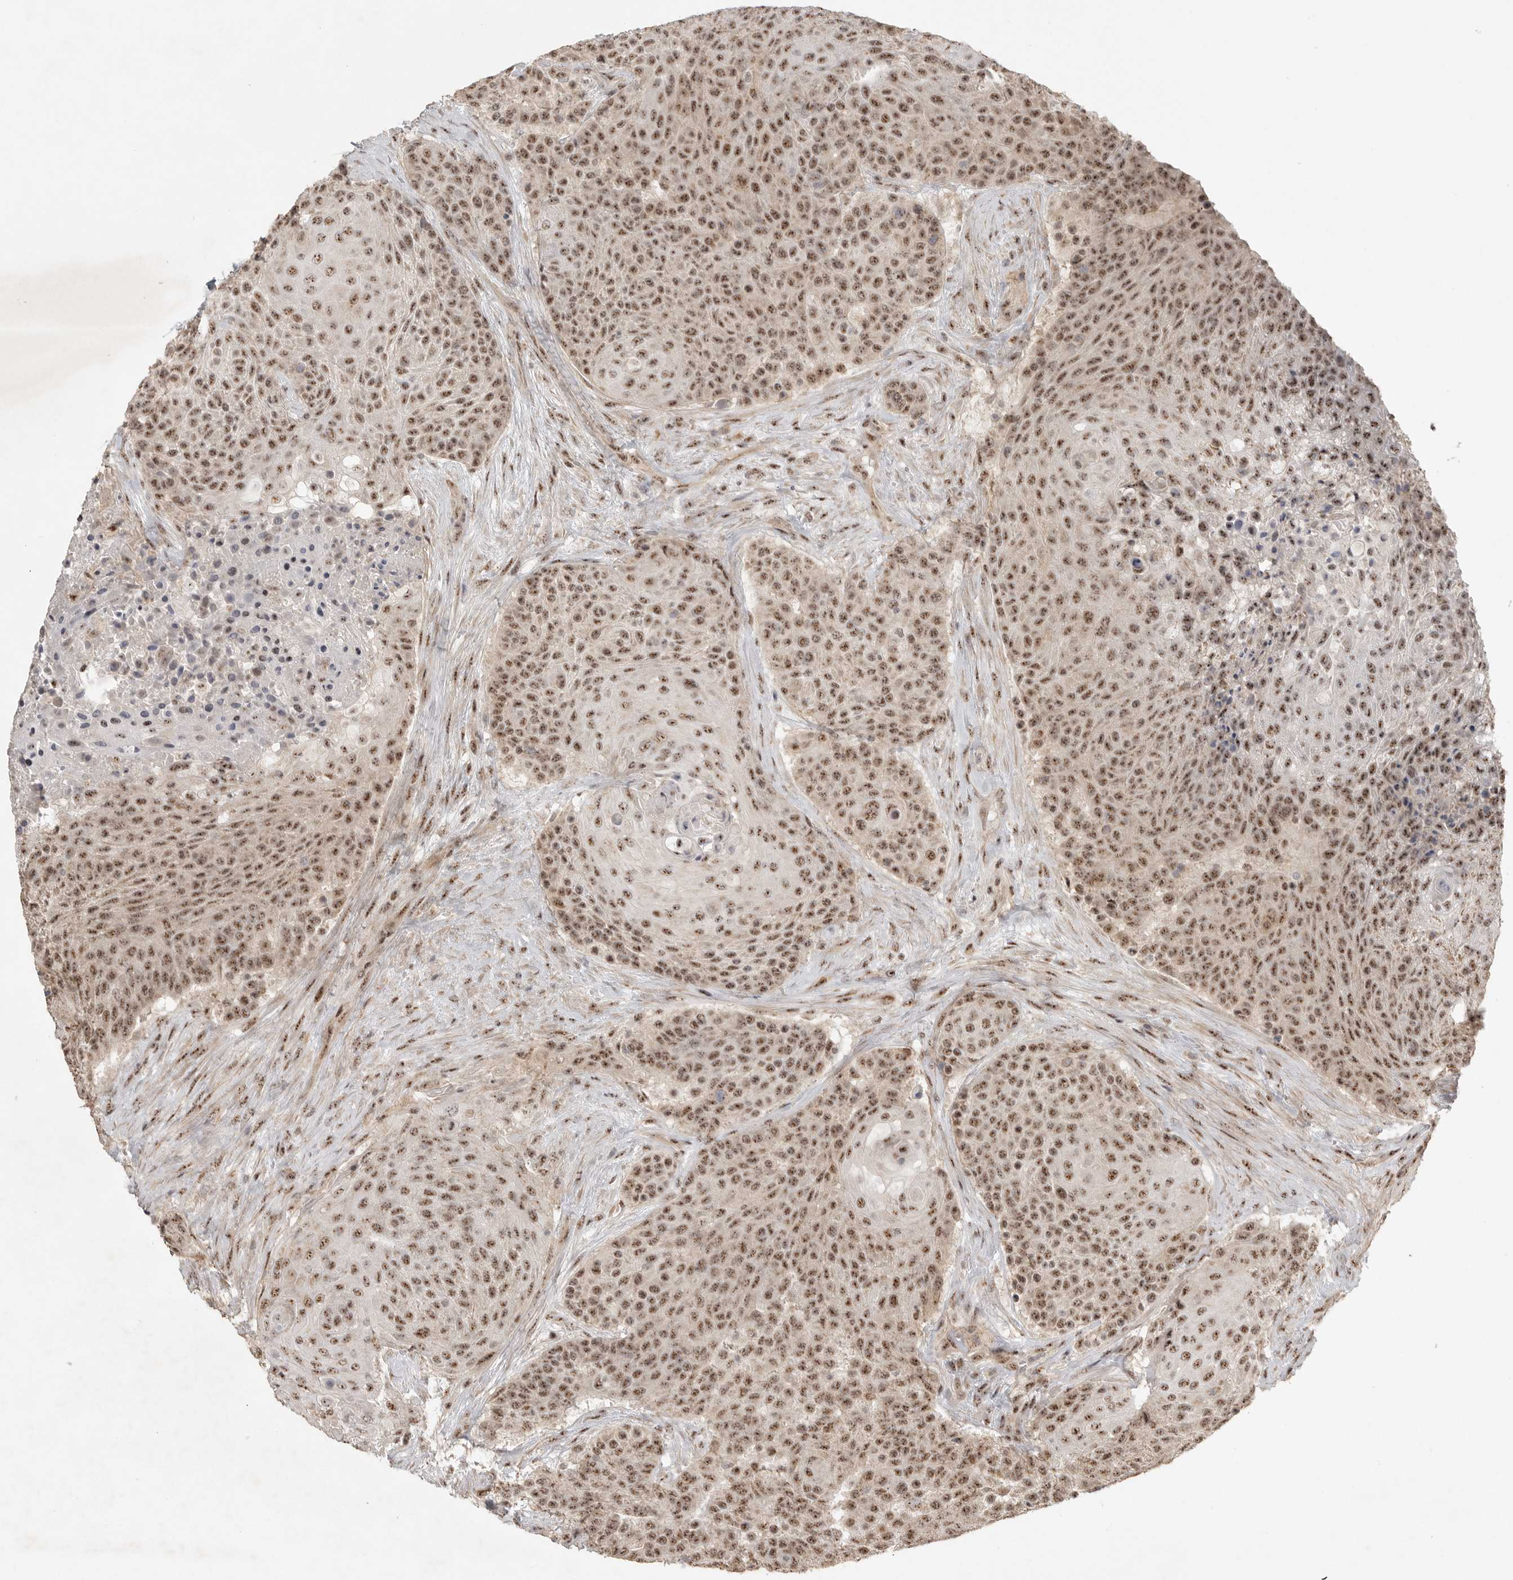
{"staining": {"intensity": "strong", "quantity": ">75%", "location": "nuclear"}, "tissue": "urothelial cancer", "cell_type": "Tumor cells", "image_type": "cancer", "snomed": [{"axis": "morphology", "description": "Urothelial carcinoma, High grade"}, {"axis": "topography", "description": "Urinary bladder"}], "caption": "A brown stain shows strong nuclear expression of a protein in human urothelial cancer tumor cells.", "gene": "POMP", "patient": {"sex": "female", "age": 63}}